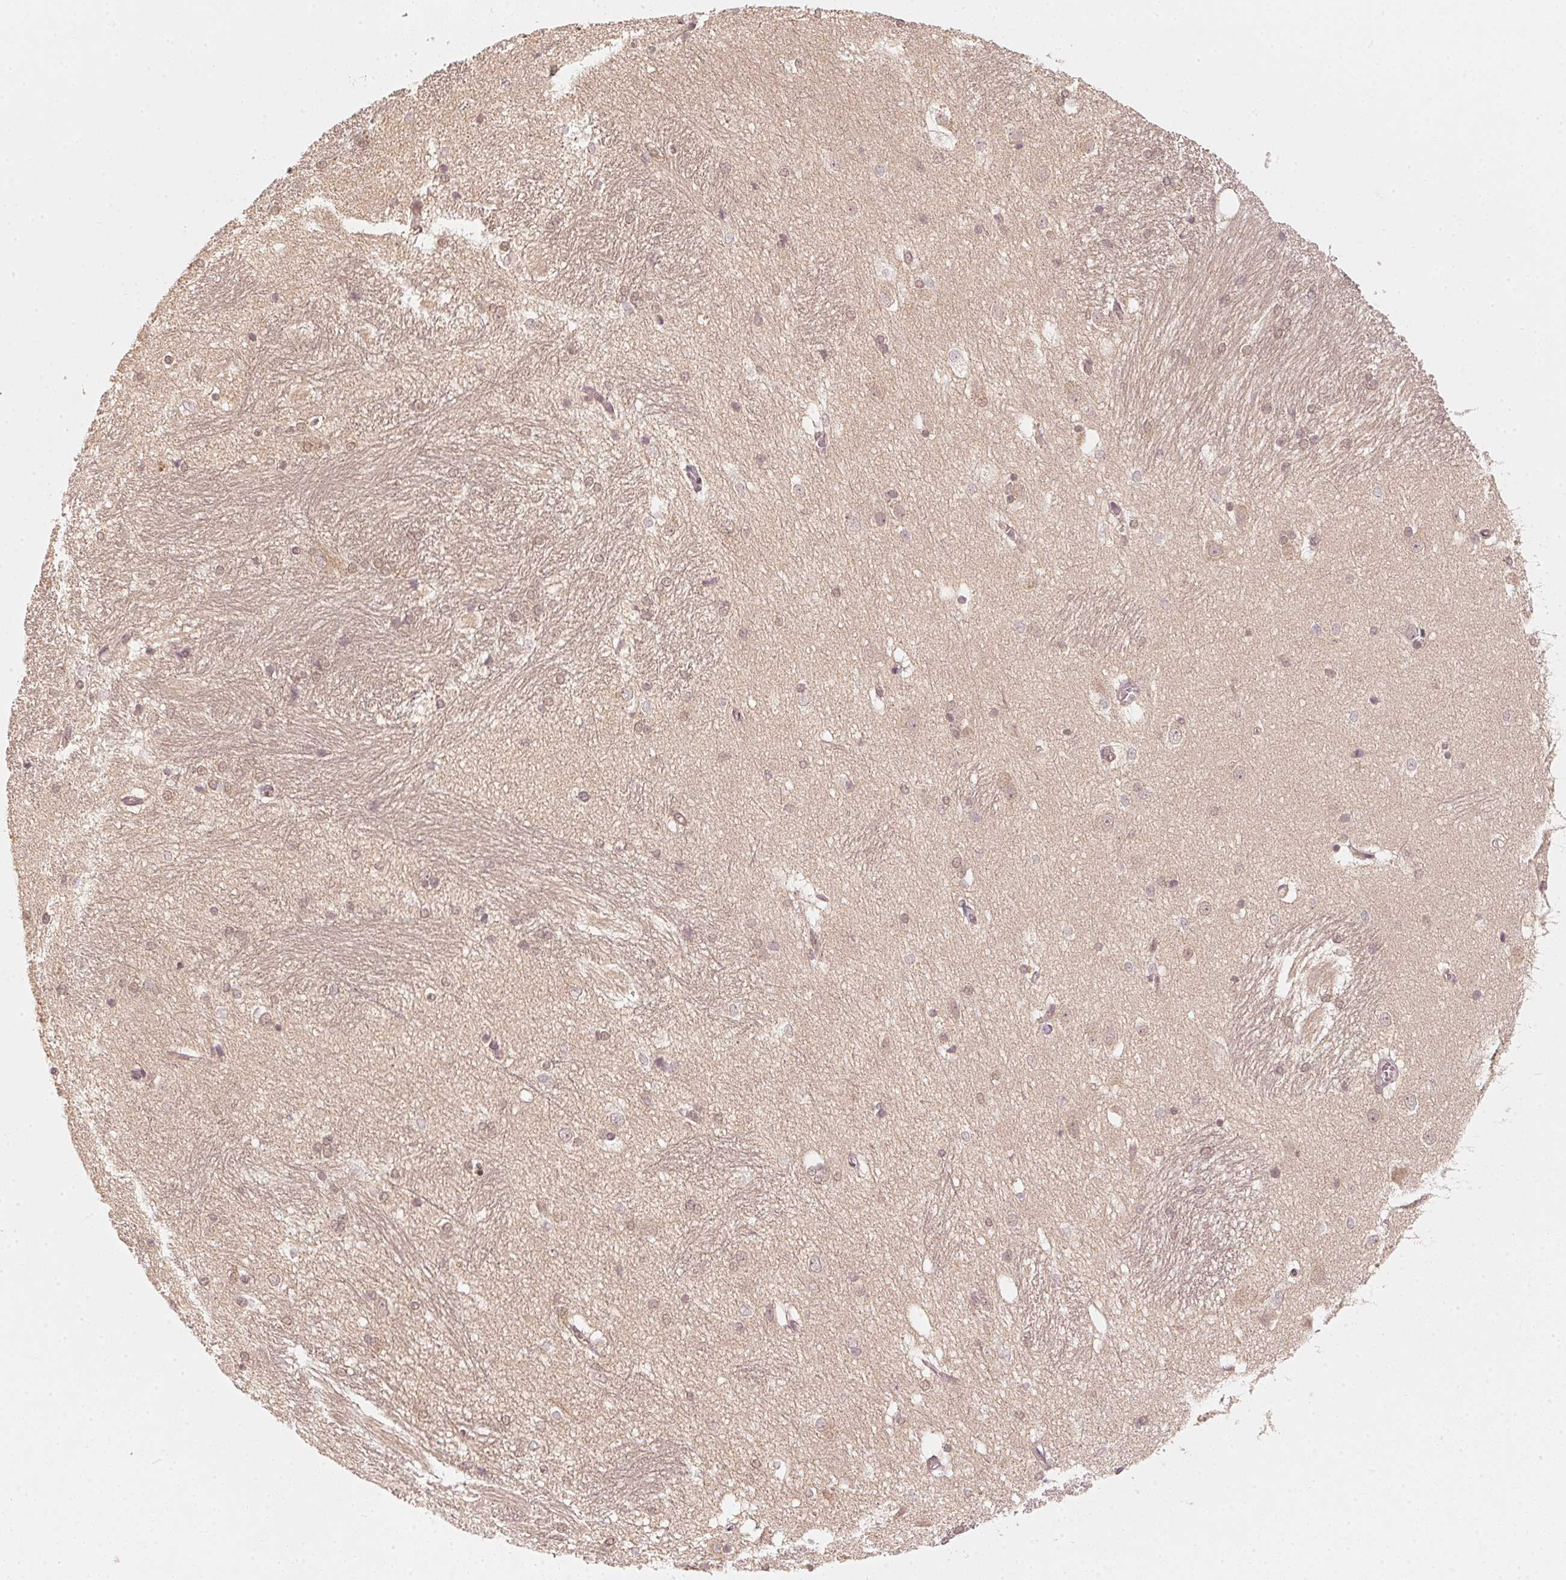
{"staining": {"intensity": "weak", "quantity": "25%-75%", "location": "nuclear"}, "tissue": "hippocampus", "cell_type": "Glial cells", "image_type": "normal", "snomed": [{"axis": "morphology", "description": "Normal tissue, NOS"}, {"axis": "topography", "description": "Cerebral cortex"}, {"axis": "topography", "description": "Hippocampus"}], "caption": "High-power microscopy captured an immunohistochemistry (IHC) micrograph of unremarkable hippocampus, revealing weak nuclear positivity in about 25%-75% of glial cells.", "gene": "UBE2L3", "patient": {"sex": "female", "age": 19}}